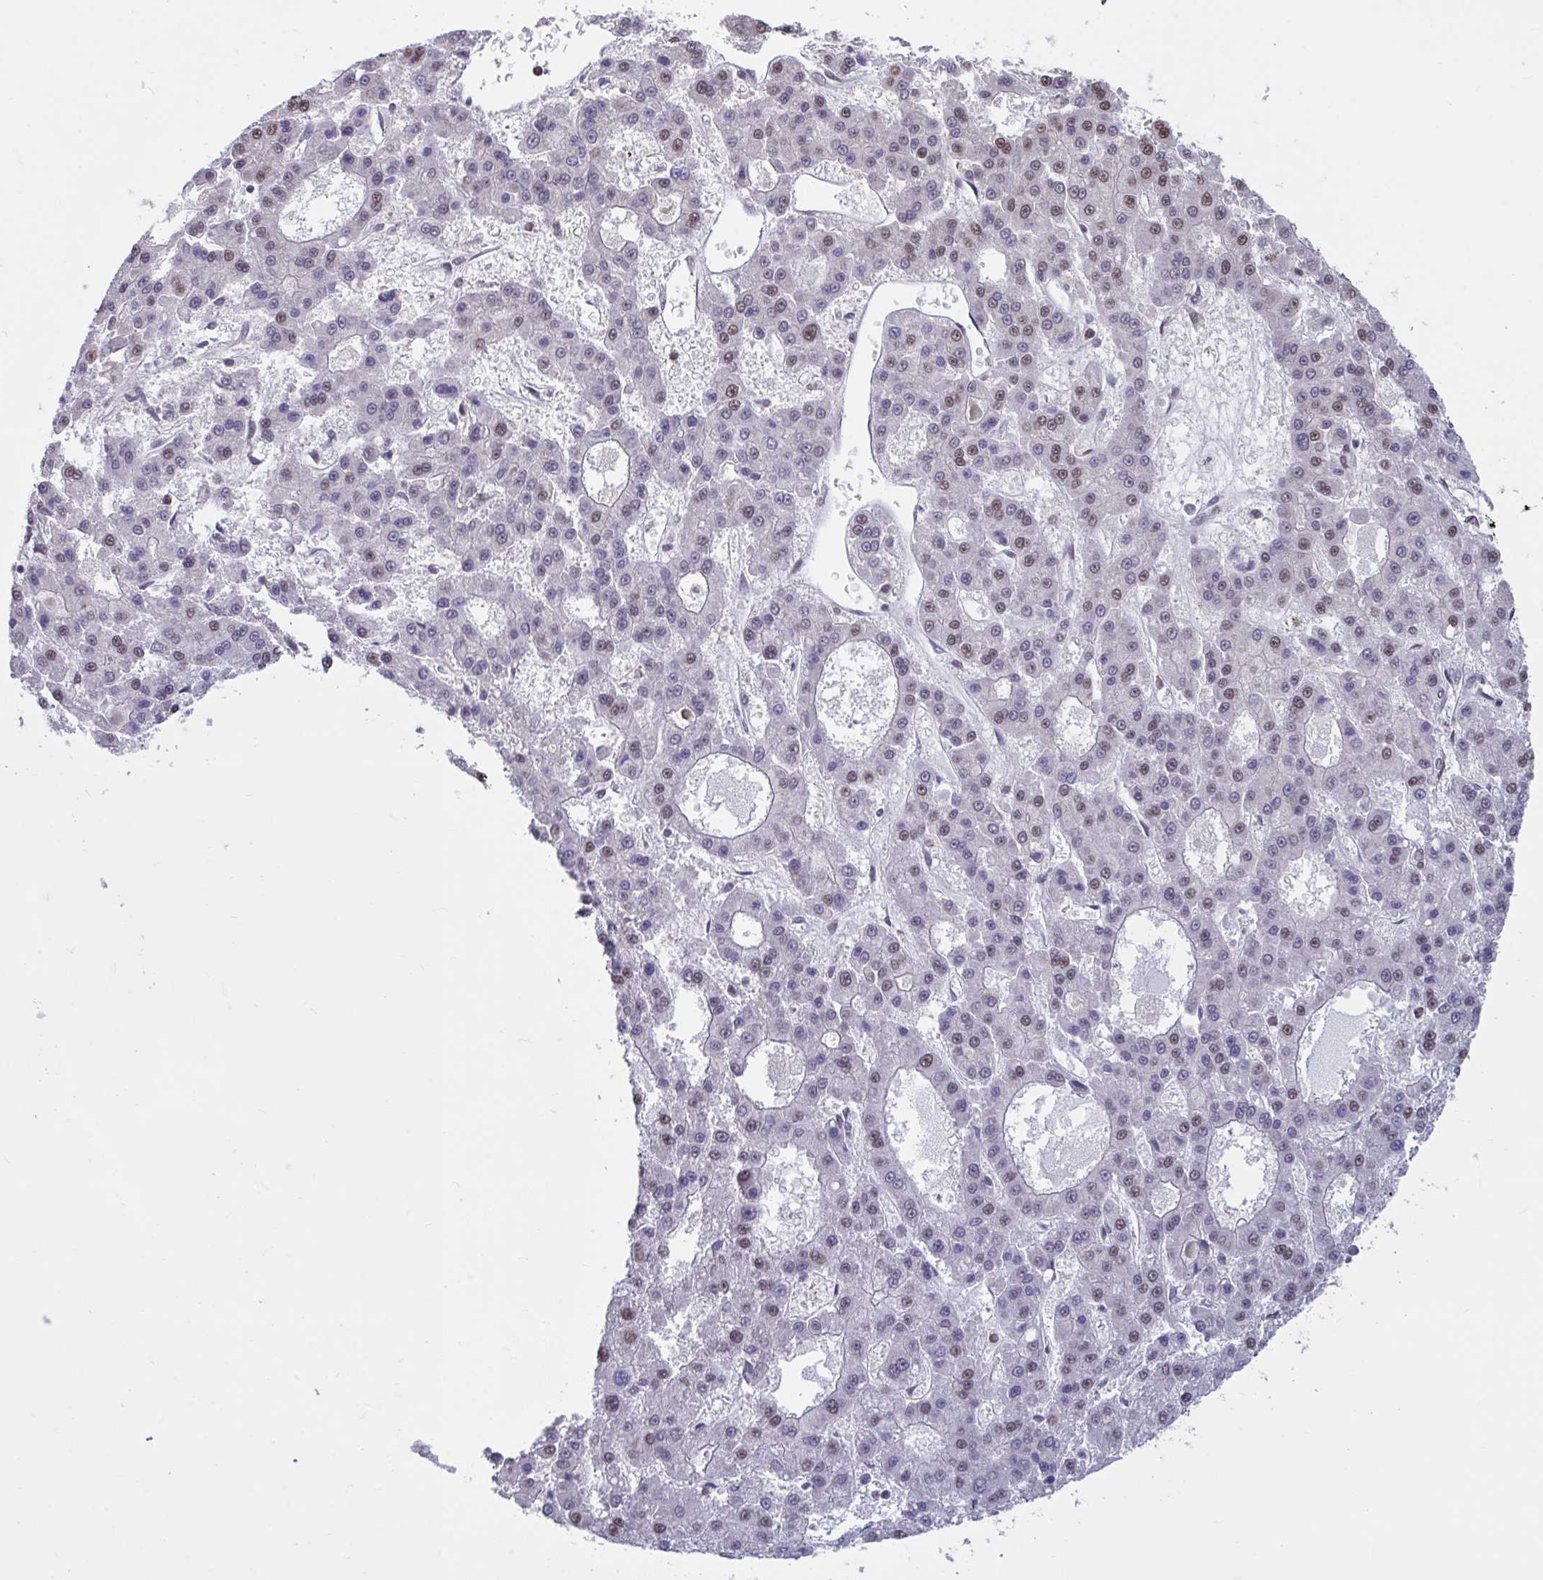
{"staining": {"intensity": "moderate", "quantity": "<25%", "location": "nuclear"}, "tissue": "liver cancer", "cell_type": "Tumor cells", "image_type": "cancer", "snomed": [{"axis": "morphology", "description": "Carcinoma, Hepatocellular, NOS"}, {"axis": "topography", "description": "Liver"}], "caption": "IHC of liver hepatocellular carcinoma exhibits low levels of moderate nuclear staining in about <25% of tumor cells. Using DAB (brown) and hematoxylin (blue) stains, captured at high magnification using brightfield microscopy.", "gene": "HNRNPDL", "patient": {"sex": "male", "age": 70}}